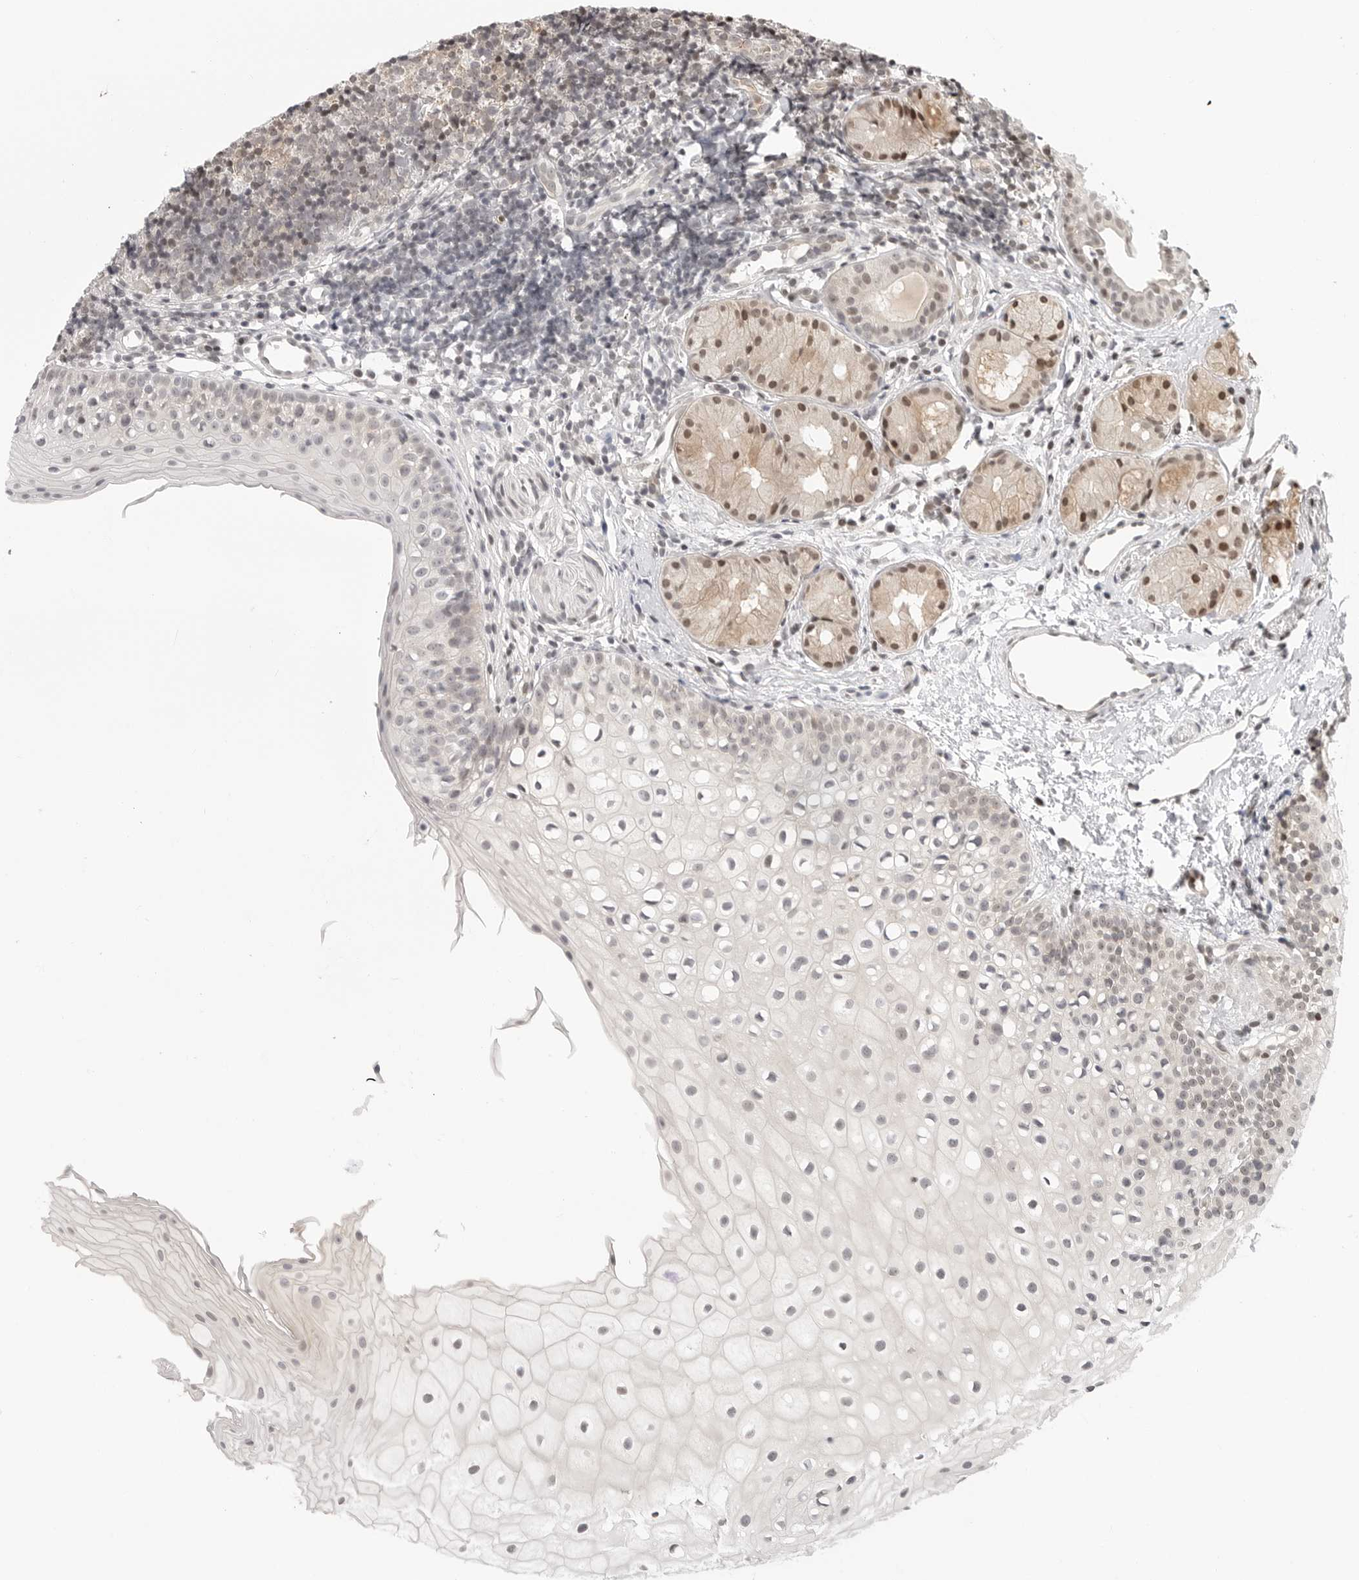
{"staining": {"intensity": "negative", "quantity": "none", "location": "none"}, "tissue": "oral mucosa", "cell_type": "Squamous epithelial cells", "image_type": "normal", "snomed": [{"axis": "morphology", "description": "Normal tissue, NOS"}, {"axis": "topography", "description": "Oral tissue"}], "caption": "Benign oral mucosa was stained to show a protein in brown. There is no significant expression in squamous epithelial cells. (DAB immunohistochemistry (IHC) visualized using brightfield microscopy, high magnification).", "gene": "C8orf33", "patient": {"sex": "male", "age": 28}}